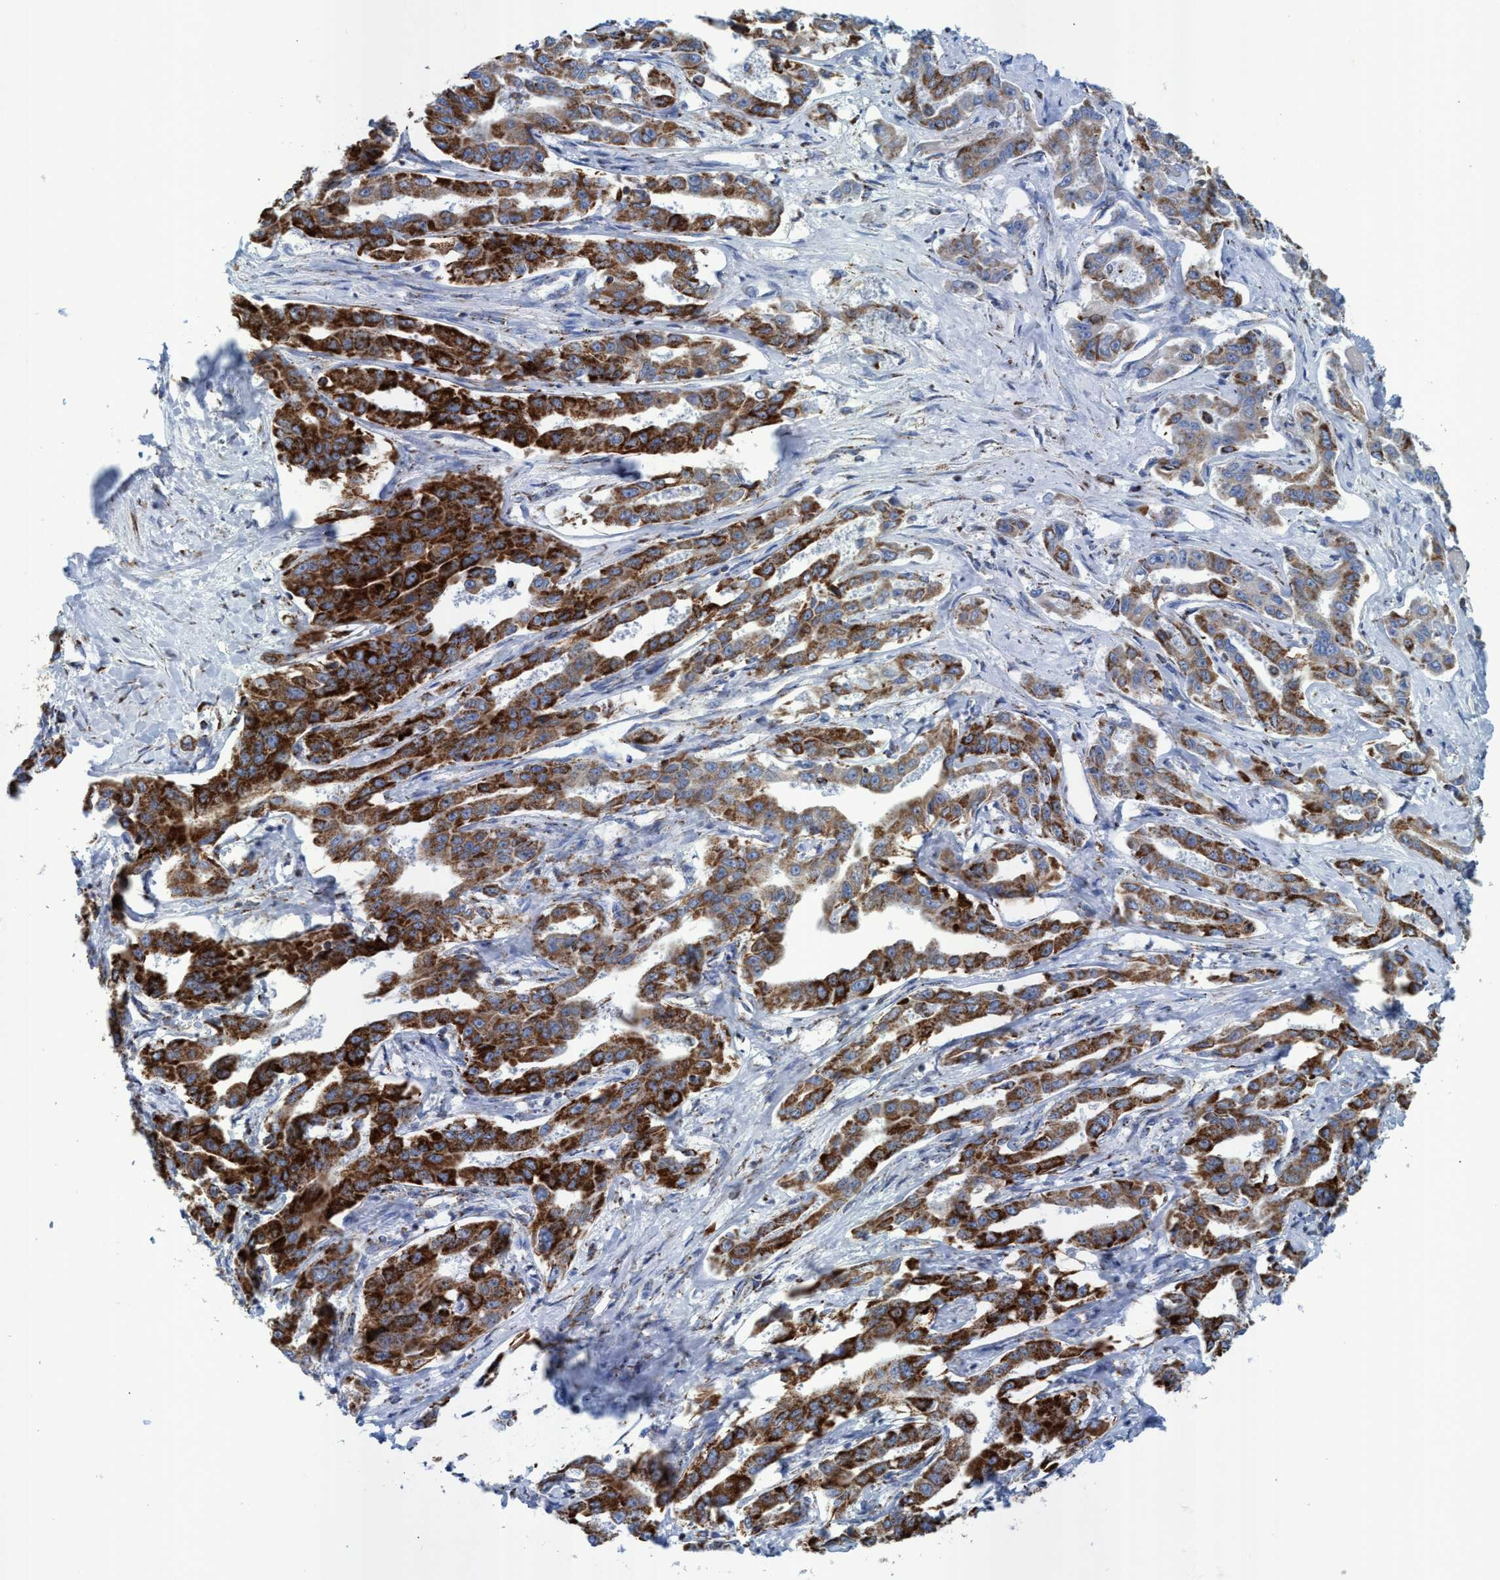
{"staining": {"intensity": "strong", "quantity": ">75%", "location": "cytoplasmic/membranous"}, "tissue": "liver cancer", "cell_type": "Tumor cells", "image_type": "cancer", "snomed": [{"axis": "morphology", "description": "Cholangiocarcinoma"}, {"axis": "topography", "description": "Liver"}], "caption": "Immunohistochemical staining of cholangiocarcinoma (liver) reveals high levels of strong cytoplasmic/membranous protein positivity in approximately >75% of tumor cells.", "gene": "GGA3", "patient": {"sex": "male", "age": 59}}